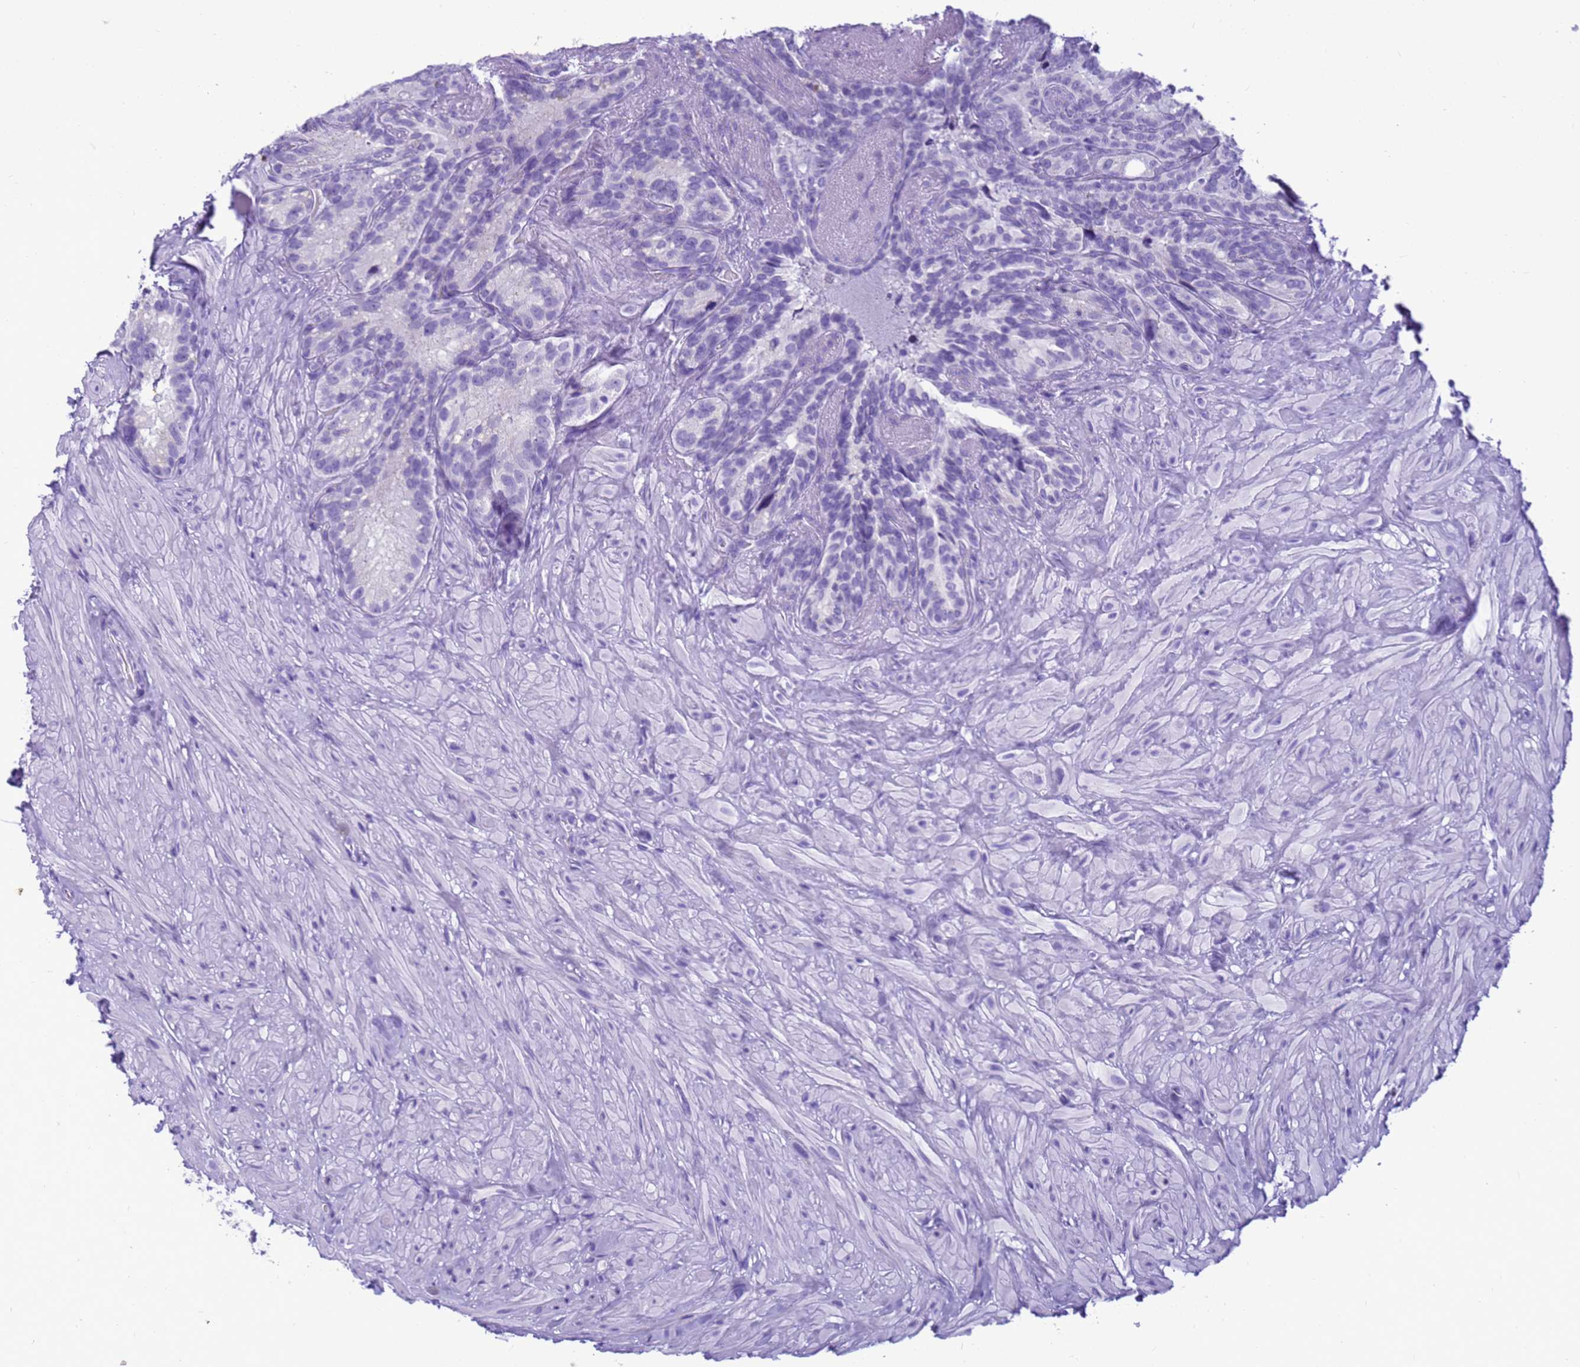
{"staining": {"intensity": "negative", "quantity": "none", "location": "none"}, "tissue": "seminal vesicle", "cell_type": "Glandular cells", "image_type": "normal", "snomed": [{"axis": "morphology", "description": "Normal tissue, NOS"}, {"axis": "topography", "description": "Seminal veicle"}], "caption": "Immunohistochemical staining of unremarkable human seminal vesicle displays no significant expression in glandular cells. The staining is performed using DAB brown chromogen with nuclei counter-stained in using hematoxylin.", "gene": "STATH", "patient": {"sex": "male", "age": 62}}